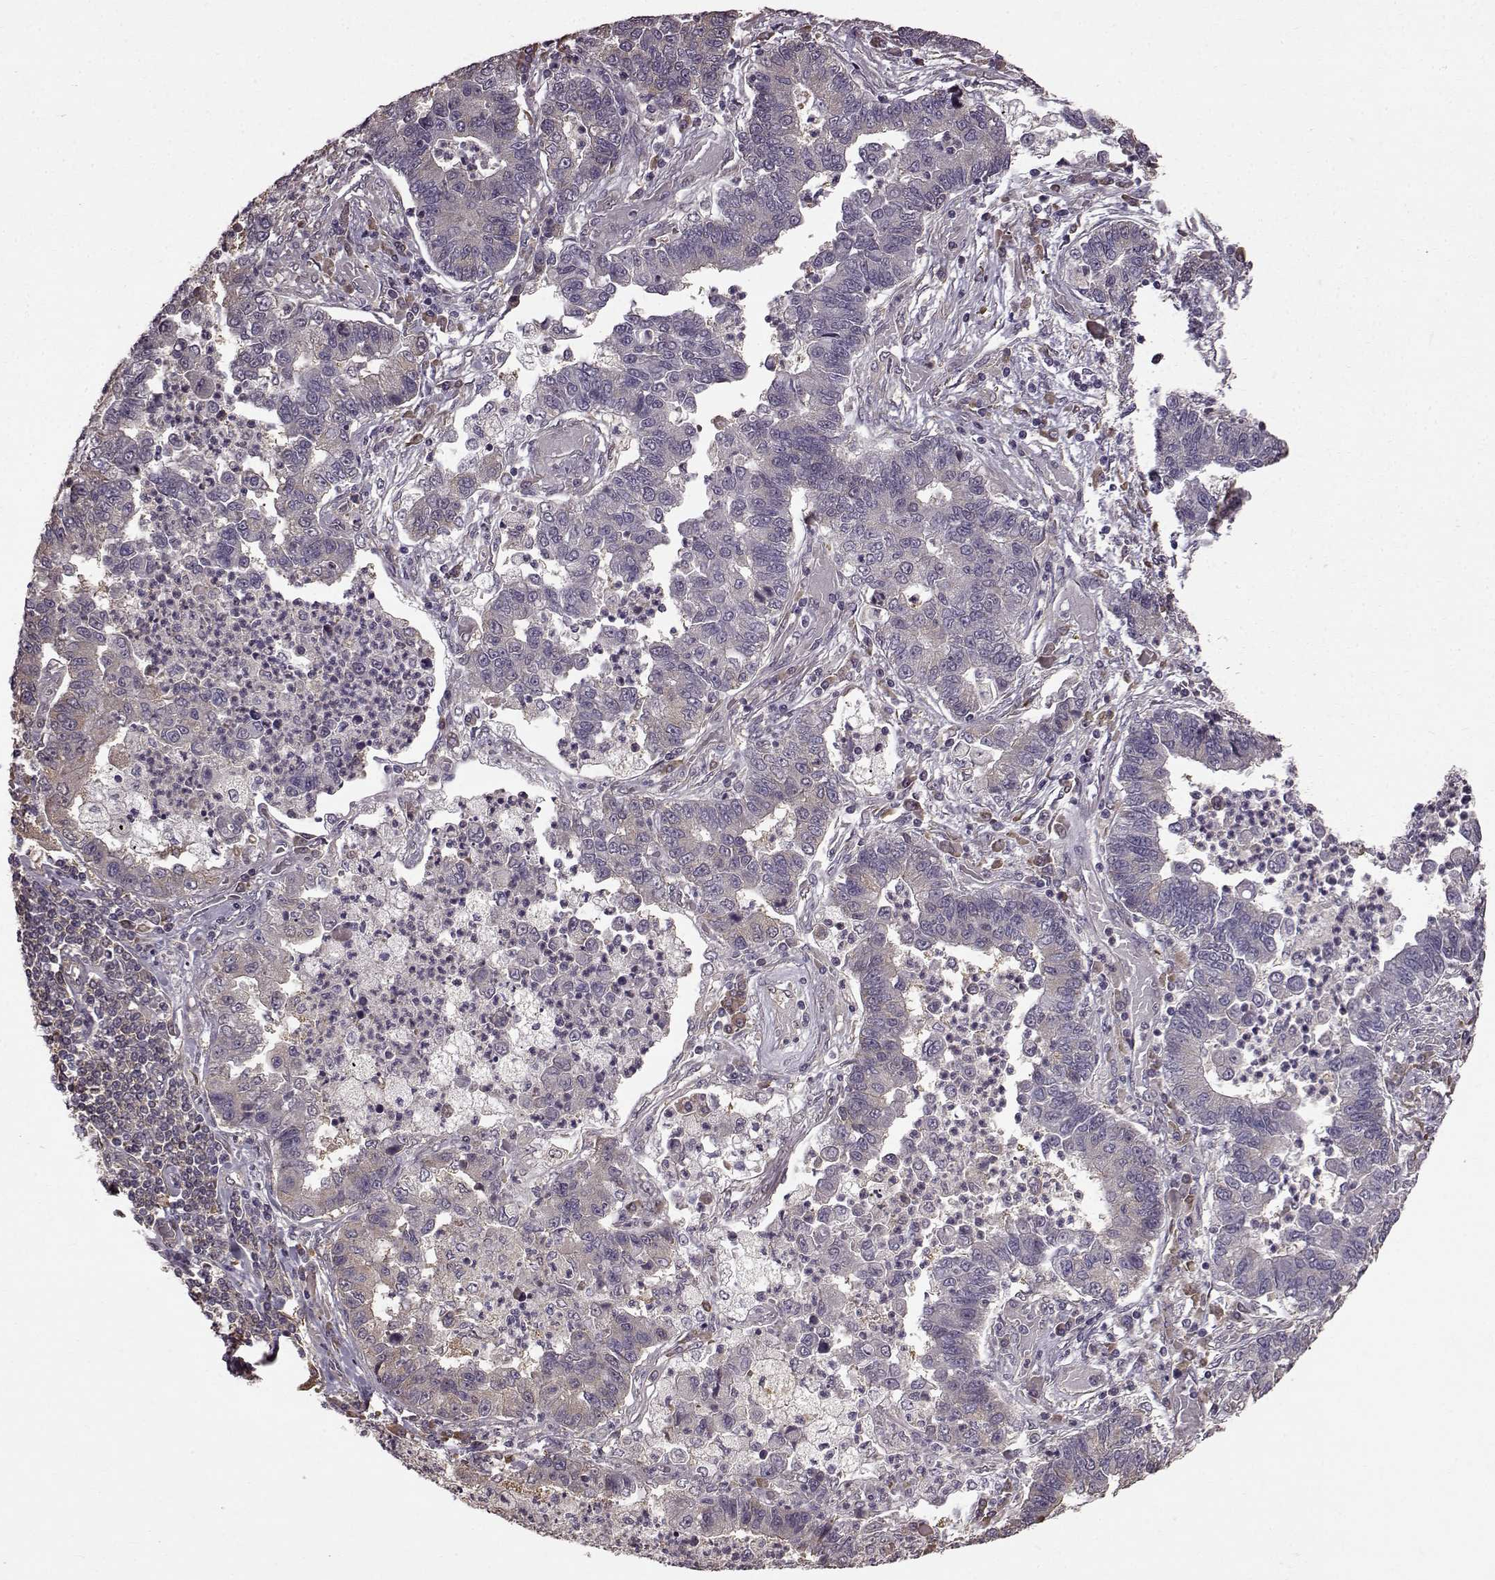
{"staining": {"intensity": "weak", "quantity": "<25%", "location": "cytoplasmic/membranous"}, "tissue": "lung cancer", "cell_type": "Tumor cells", "image_type": "cancer", "snomed": [{"axis": "morphology", "description": "Adenocarcinoma, NOS"}, {"axis": "topography", "description": "Lung"}], "caption": "High power microscopy photomicrograph of an immunohistochemistry histopathology image of lung cancer (adenocarcinoma), revealing no significant expression in tumor cells.", "gene": "NME1-NME2", "patient": {"sex": "female", "age": 57}}